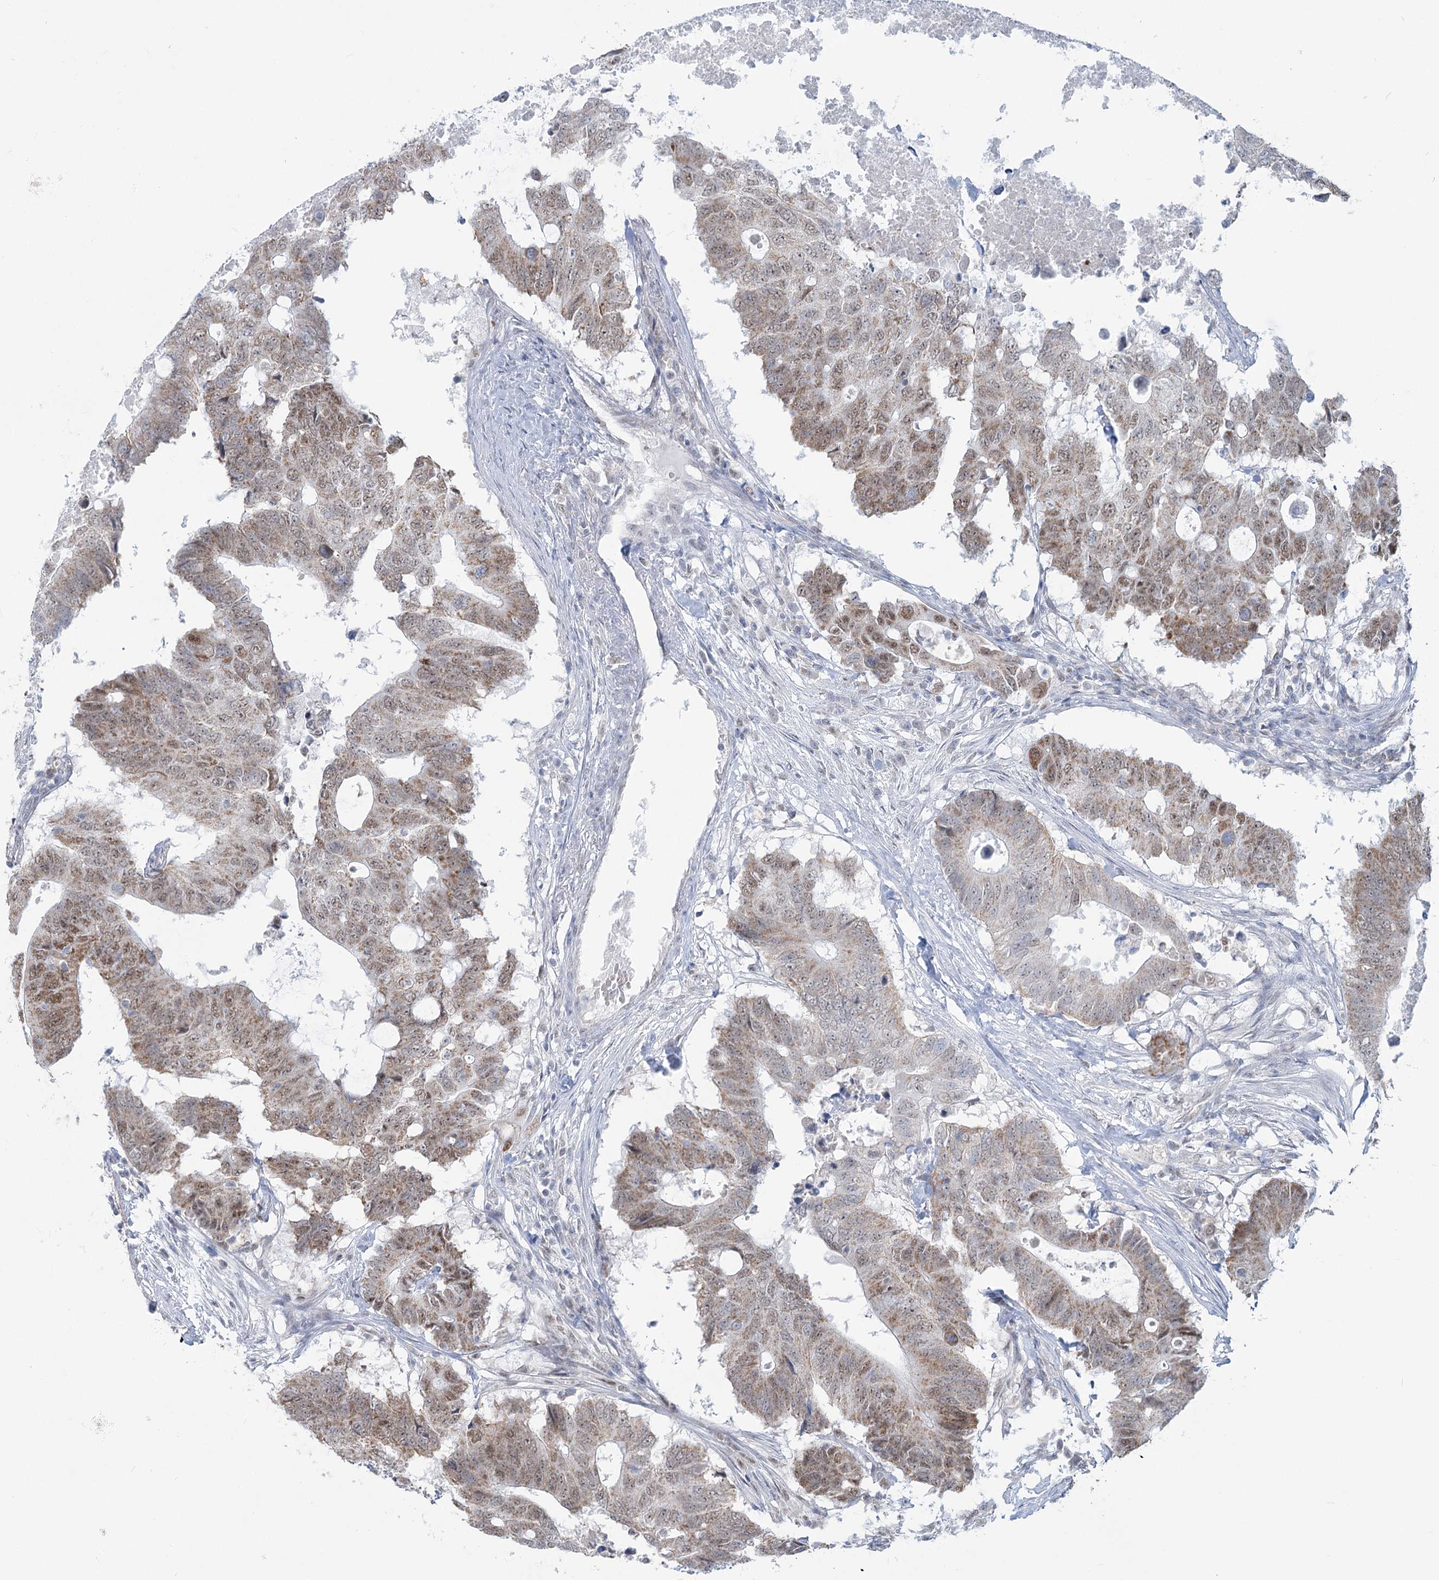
{"staining": {"intensity": "weak", "quantity": "25%-75%", "location": "cytoplasmic/membranous,nuclear"}, "tissue": "colorectal cancer", "cell_type": "Tumor cells", "image_type": "cancer", "snomed": [{"axis": "morphology", "description": "Adenocarcinoma, NOS"}, {"axis": "topography", "description": "Colon"}], "caption": "Adenocarcinoma (colorectal) stained with a protein marker shows weak staining in tumor cells.", "gene": "MTG1", "patient": {"sex": "male", "age": 71}}